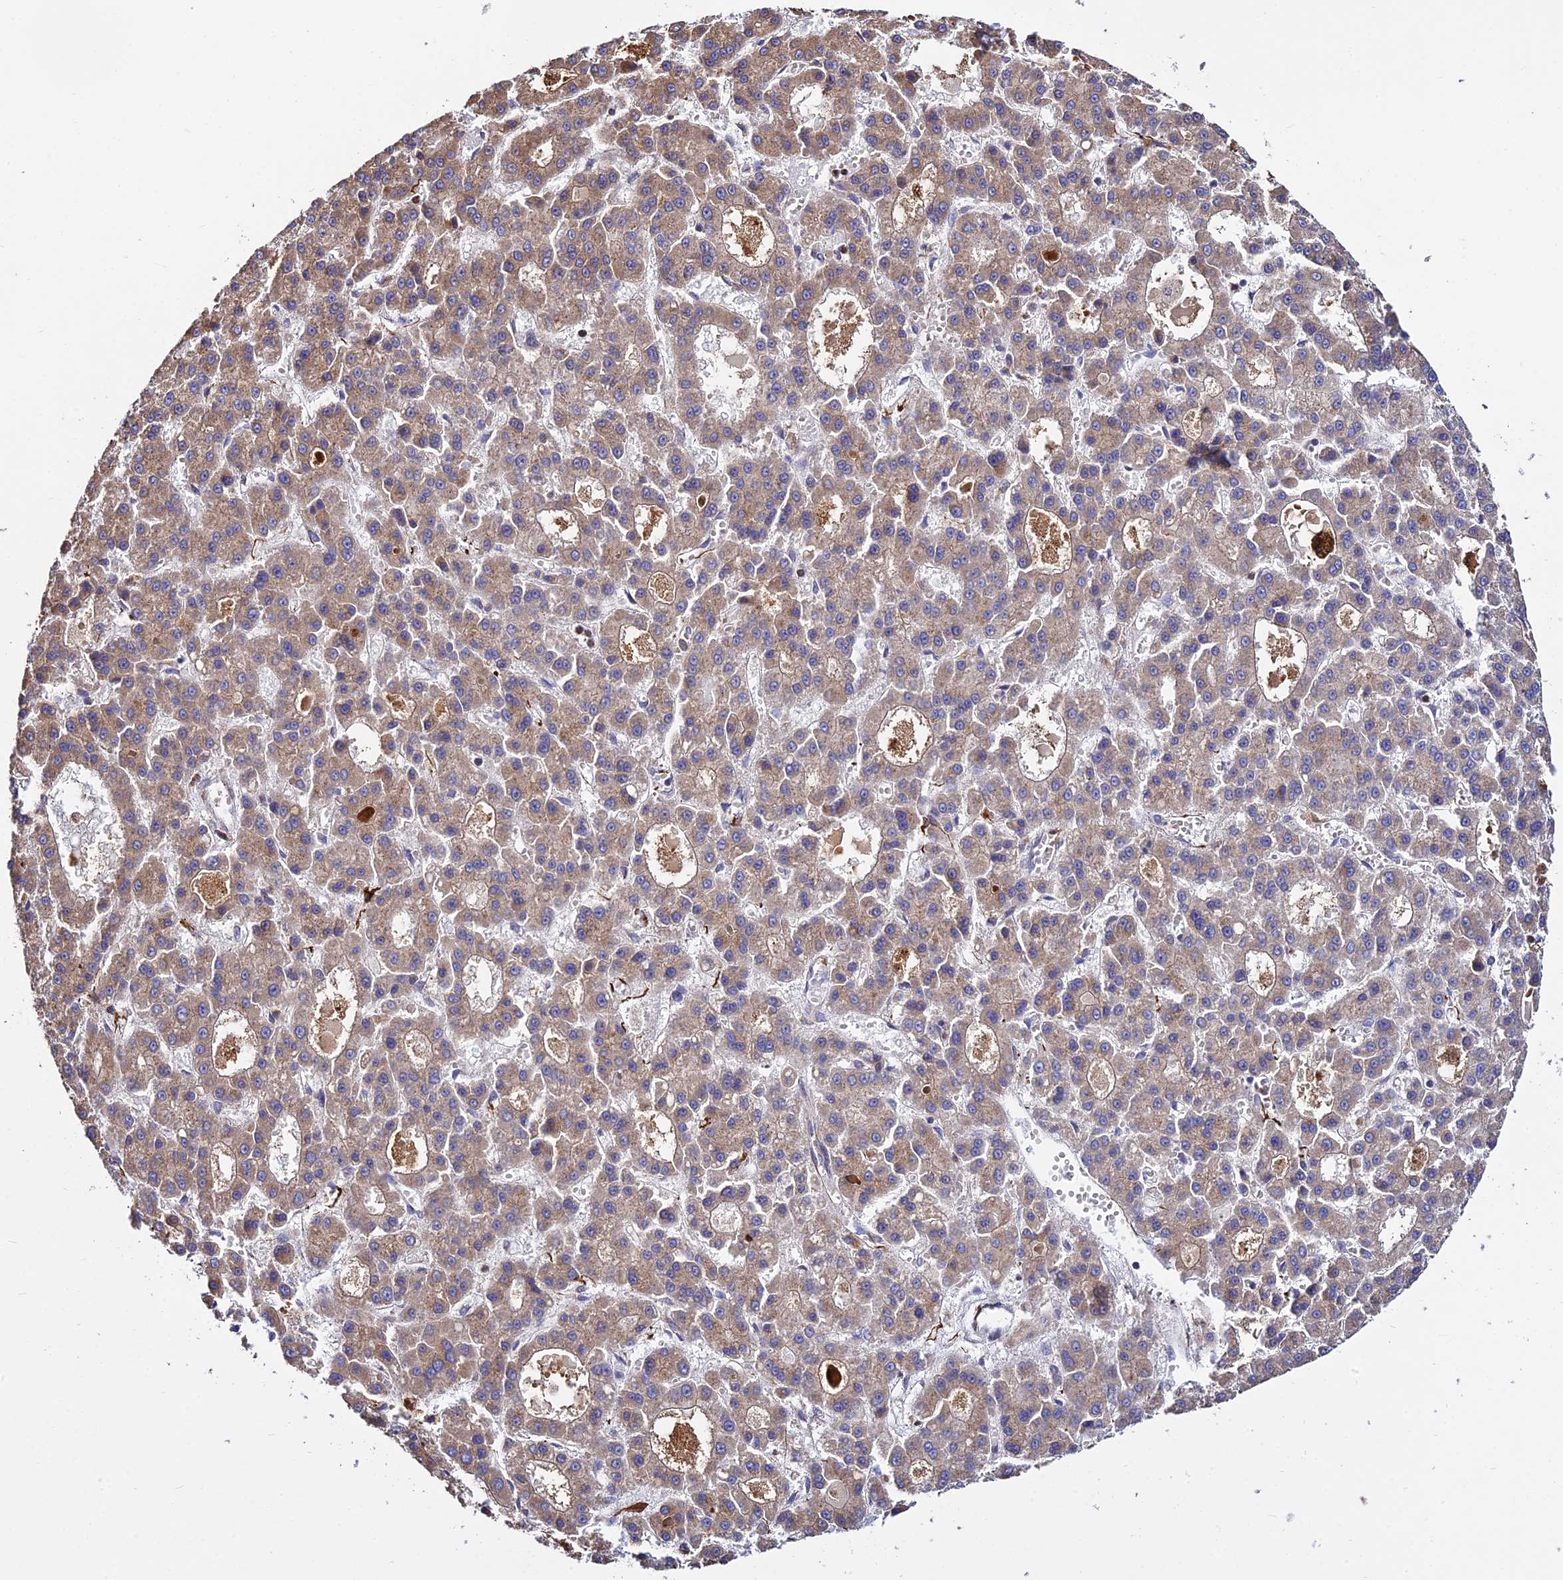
{"staining": {"intensity": "moderate", "quantity": ">75%", "location": "cytoplasmic/membranous"}, "tissue": "liver cancer", "cell_type": "Tumor cells", "image_type": "cancer", "snomed": [{"axis": "morphology", "description": "Carcinoma, Hepatocellular, NOS"}, {"axis": "topography", "description": "Liver"}], "caption": "An IHC photomicrograph of tumor tissue is shown. Protein staining in brown labels moderate cytoplasmic/membranous positivity in hepatocellular carcinoma (liver) within tumor cells. (IHC, brightfield microscopy, high magnification).", "gene": "PEX19", "patient": {"sex": "male", "age": 70}}